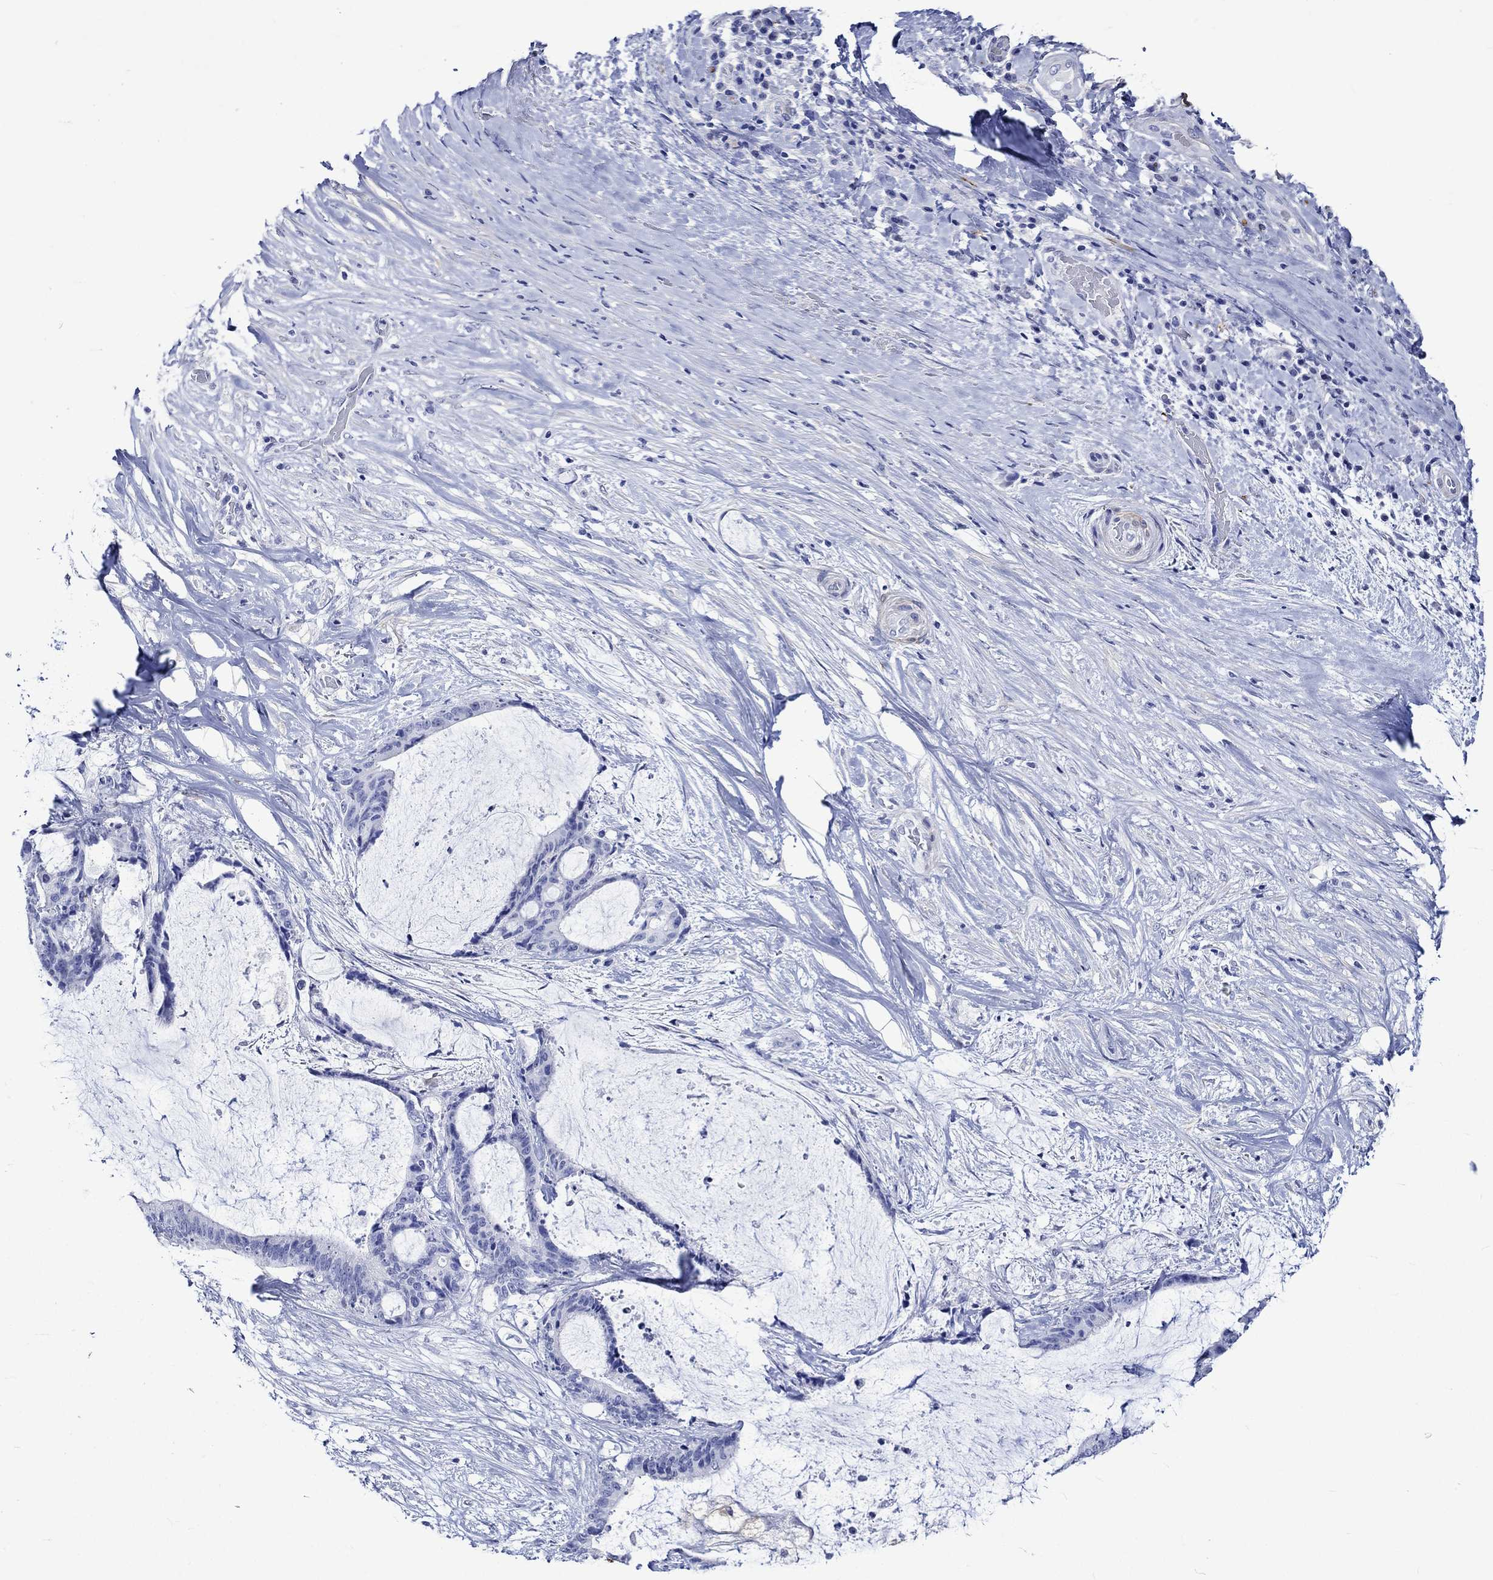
{"staining": {"intensity": "negative", "quantity": "none", "location": "none"}, "tissue": "liver cancer", "cell_type": "Tumor cells", "image_type": "cancer", "snomed": [{"axis": "morphology", "description": "Cholangiocarcinoma"}, {"axis": "topography", "description": "Liver"}], "caption": "The immunohistochemistry (IHC) micrograph has no significant staining in tumor cells of liver cancer tissue.", "gene": "CRYAB", "patient": {"sex": "female", "age": 73}}